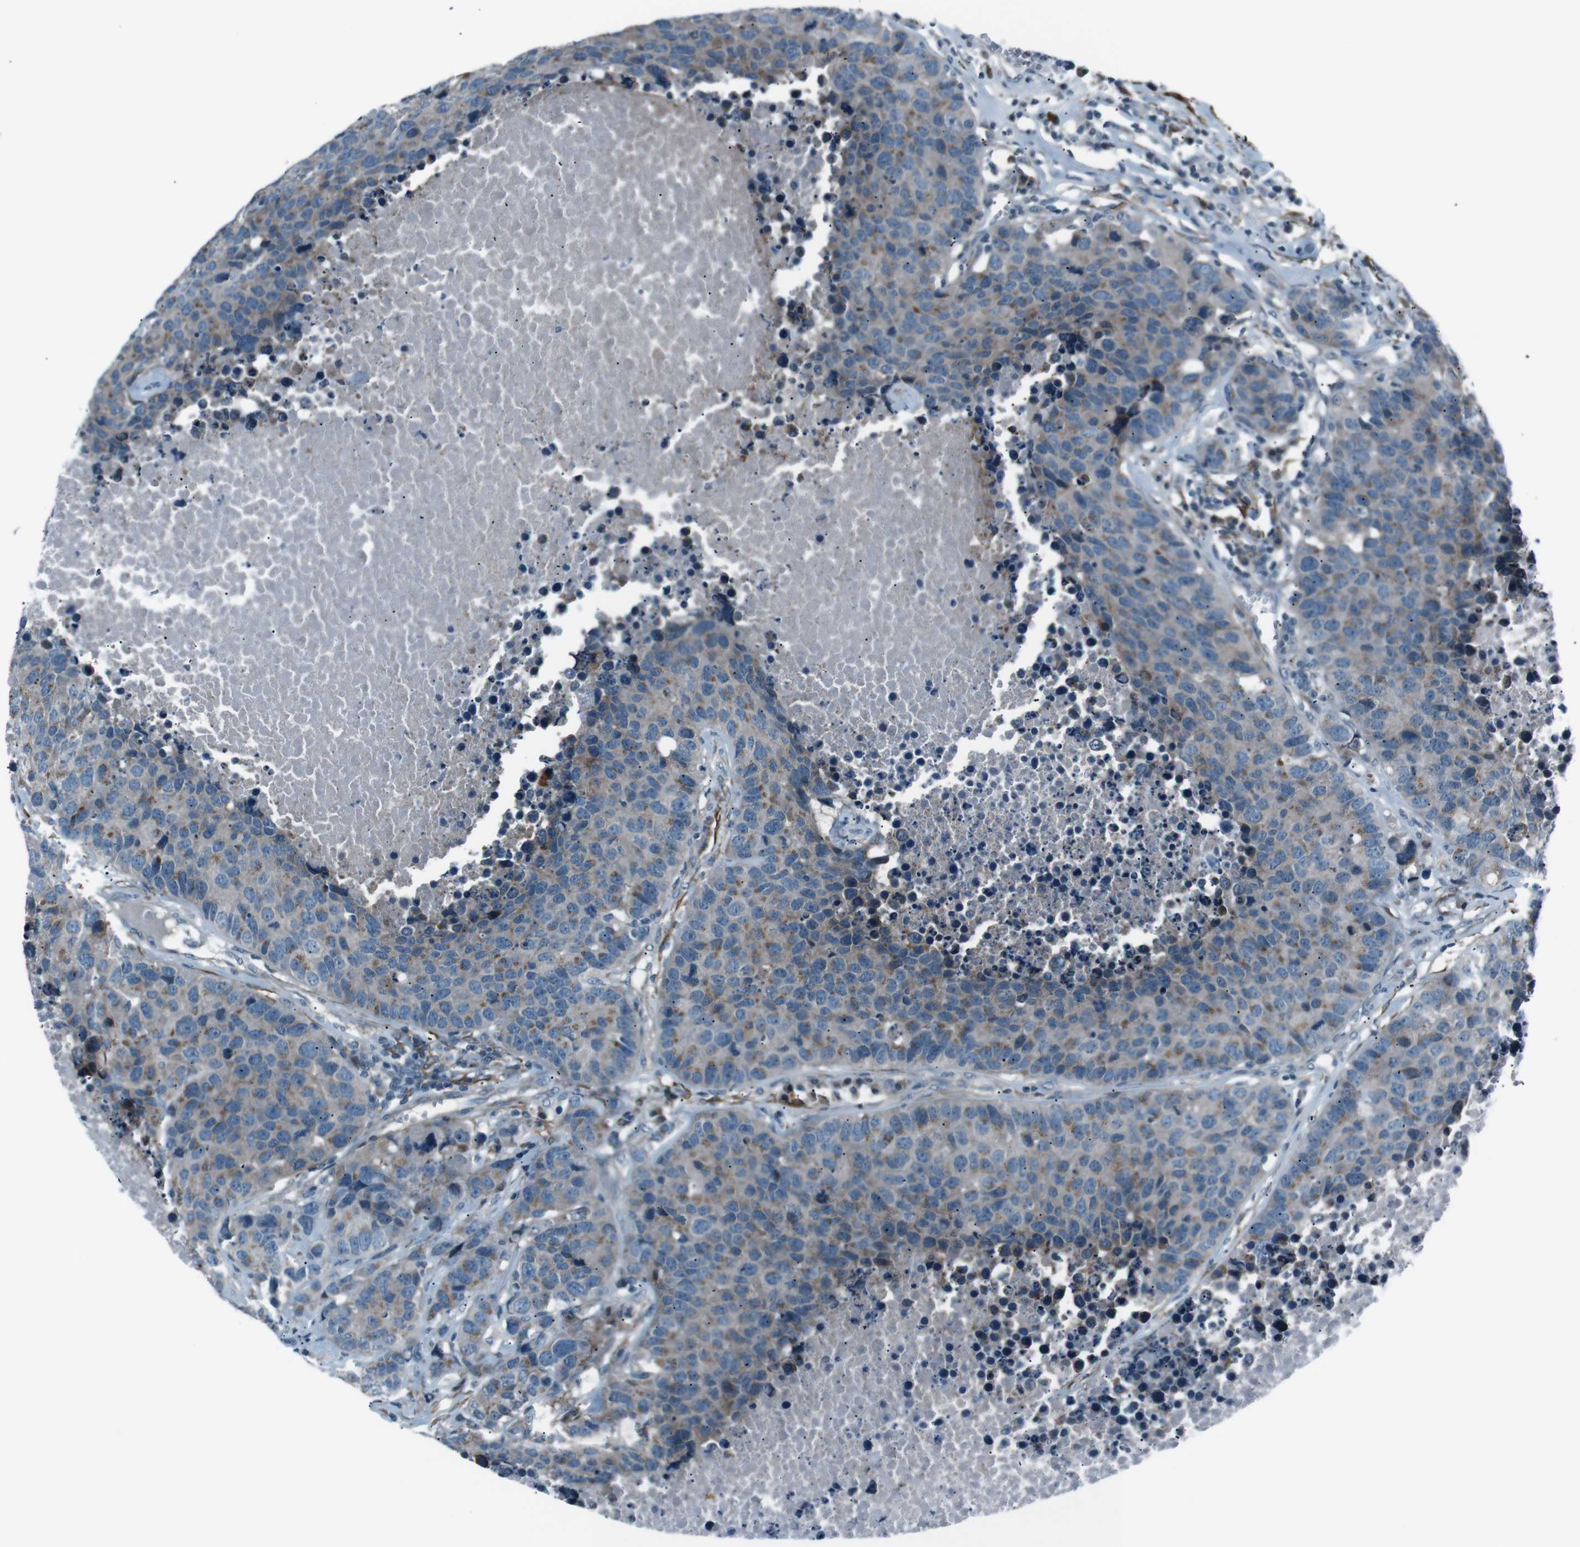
{"staining": {"intensity": "moderate", "quantity": "25%-75%", "location": "cytoplasmic/membranous"}, "tissue": "carcinoid", "cell_type": "Tumor cells", "image_type": "cancer", "snomed": [{"axis": "morphology", "description": "Carcinoid, malignant, NOS"}, {"axis": "topography", "description": "Lung"}], "caption": "Protein expression analysis of human carcinoid (malignant) reveals moderate cytoplasmic/membranous expression in about 25%-75% of tumor cells.", "gene": "PDLIM5", "patient": {"sex": "male", "age": 60}}